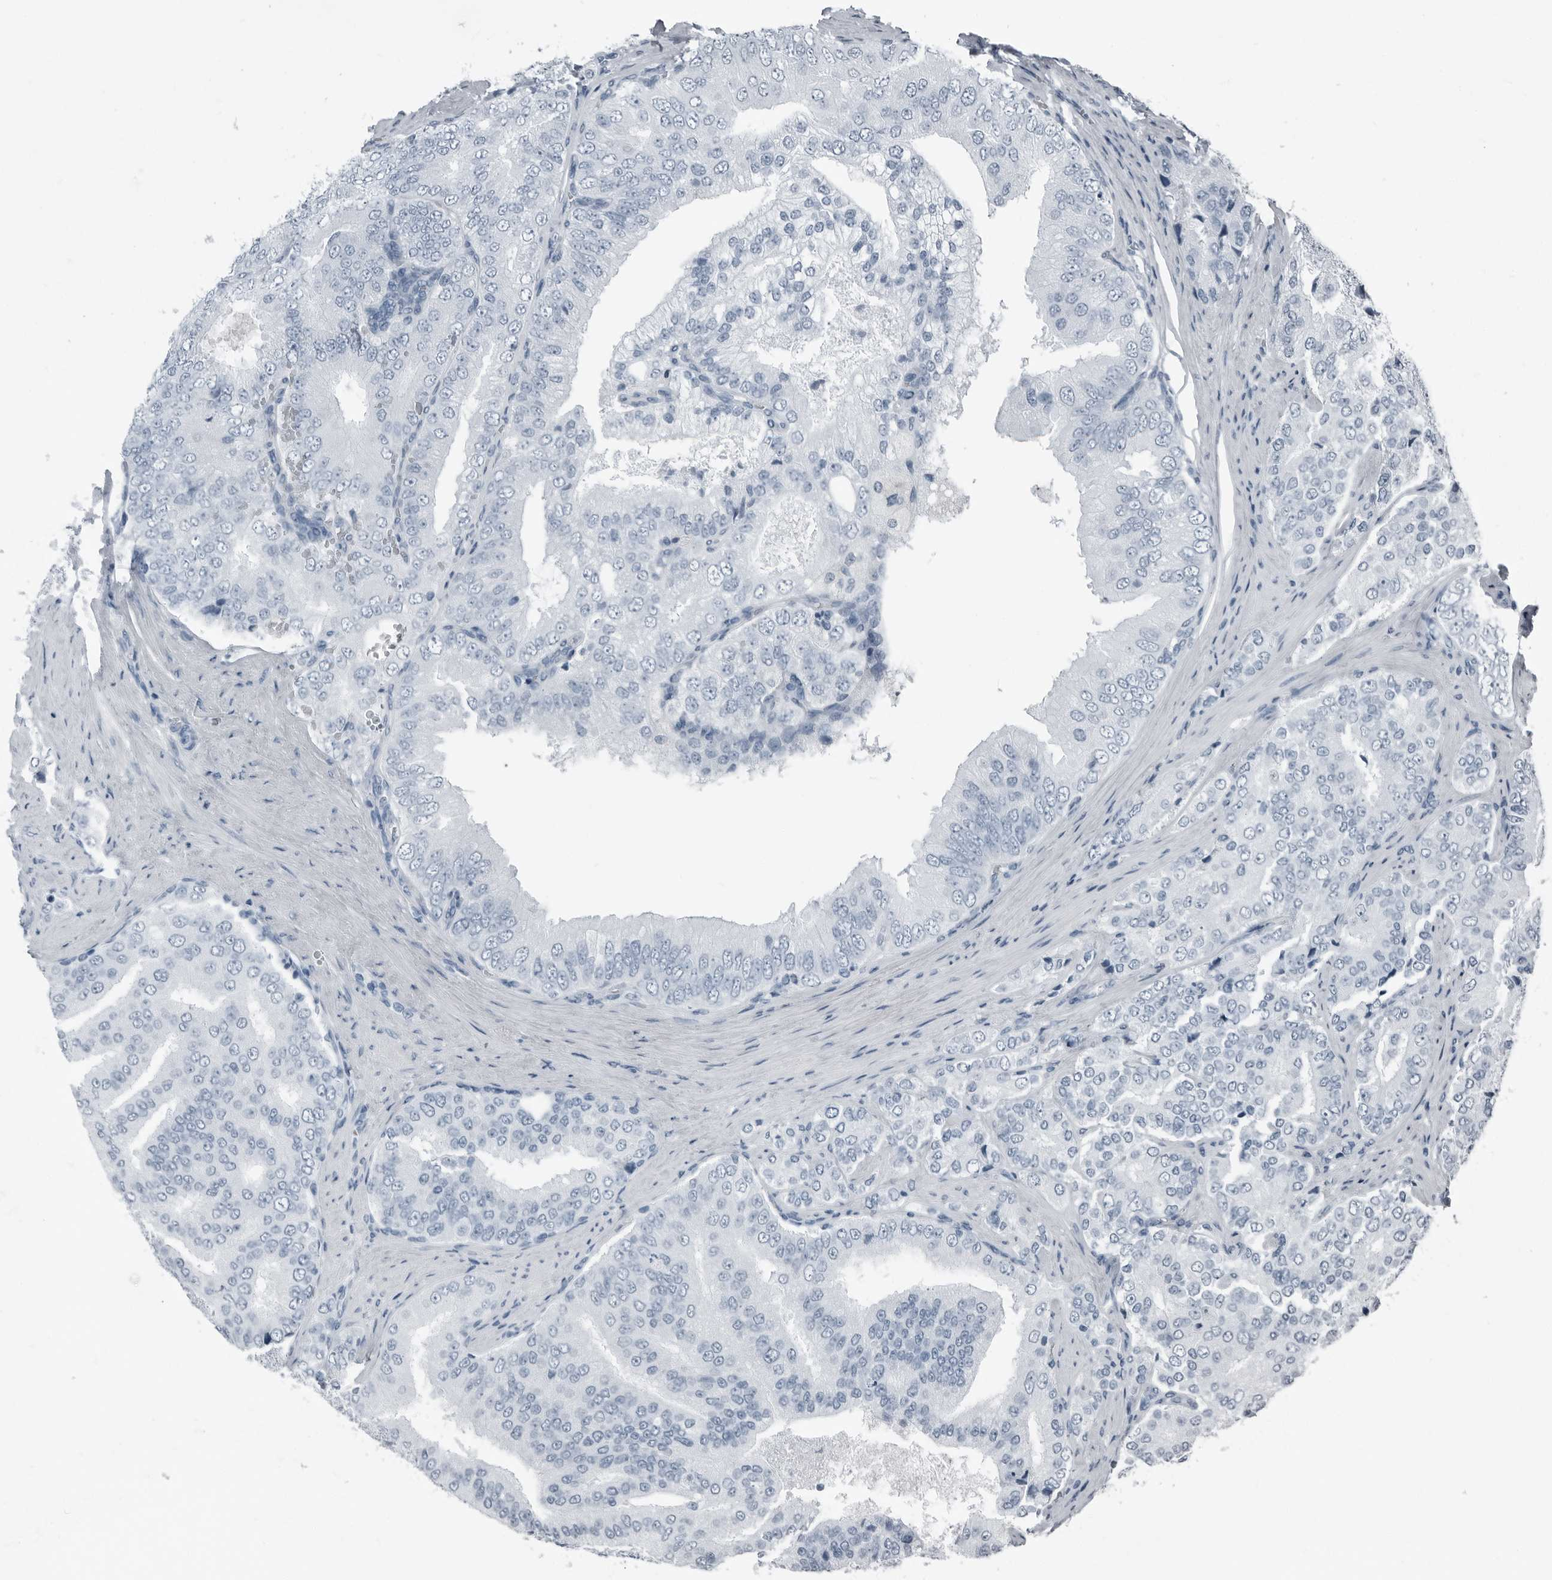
{"staining": {"intensity": "negative", "quantity": "none", "location": "none"}, "tissue": "prostate cancer", "cell_type": "Tumor cells", "image_type": "cancer", "snomed": [{"axis": "morphology", "description": "Adenocarcinoma, High grade"}, {"axis": "topography", "description": "Prostate"}], "caption": "This is an immunohistochemistry (IHC) photomicrograph of prostate cancer. There is no staining in tumor cells.", "gene": "PRSS1", "patient": {"sex": "male", "age": 58}}